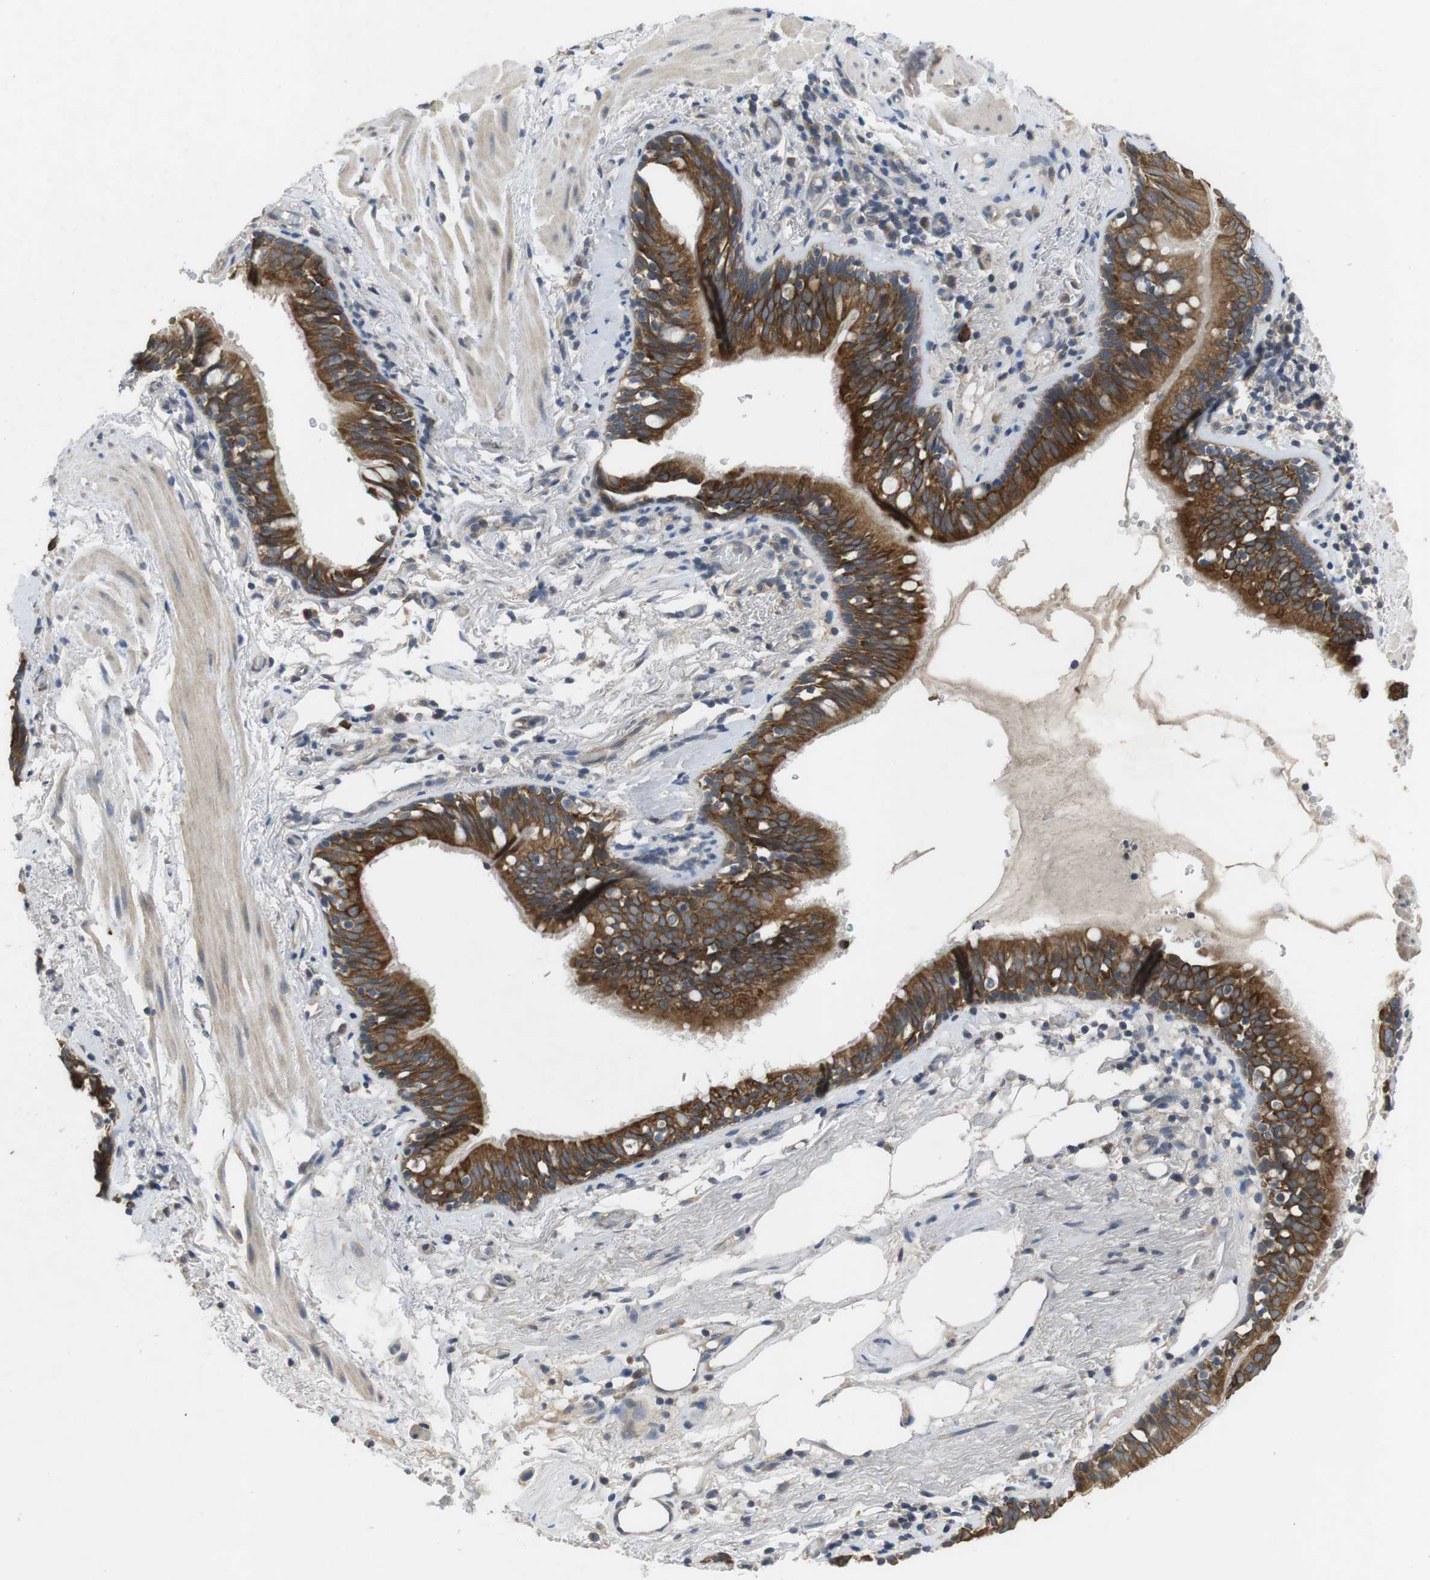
{"staining": {"intensity": "moderate", "quantity": ">75%", "location": "cytoplasmic/membranous"}, "tissue": "bronchus", "cell_type": "Respiratory epithelial cells", "image_type": "normal", "snomed": [{"axis": "morphology", "description": "Normal tissue, NOS"}, {"axis": "morphology", "description": "Inflammation, NOS"}, {"axis": "topography", "description": "Cartilage tissue"}, {"axis": "topography", "description": "Bronchus"}], "caption": "Immunohistochemistry photomicrograph of normal bronchus: human bronchus stained using immunohistochemistry reveals medium levels of moderate protein expression localized specifically in the cytoplasmic/membranous of respiratory epithelial cells, appearing as a cytoplasmic/membranous brown color.", "gene": "ADGRL3", "patient": {"sex": "male", "age": 77}}